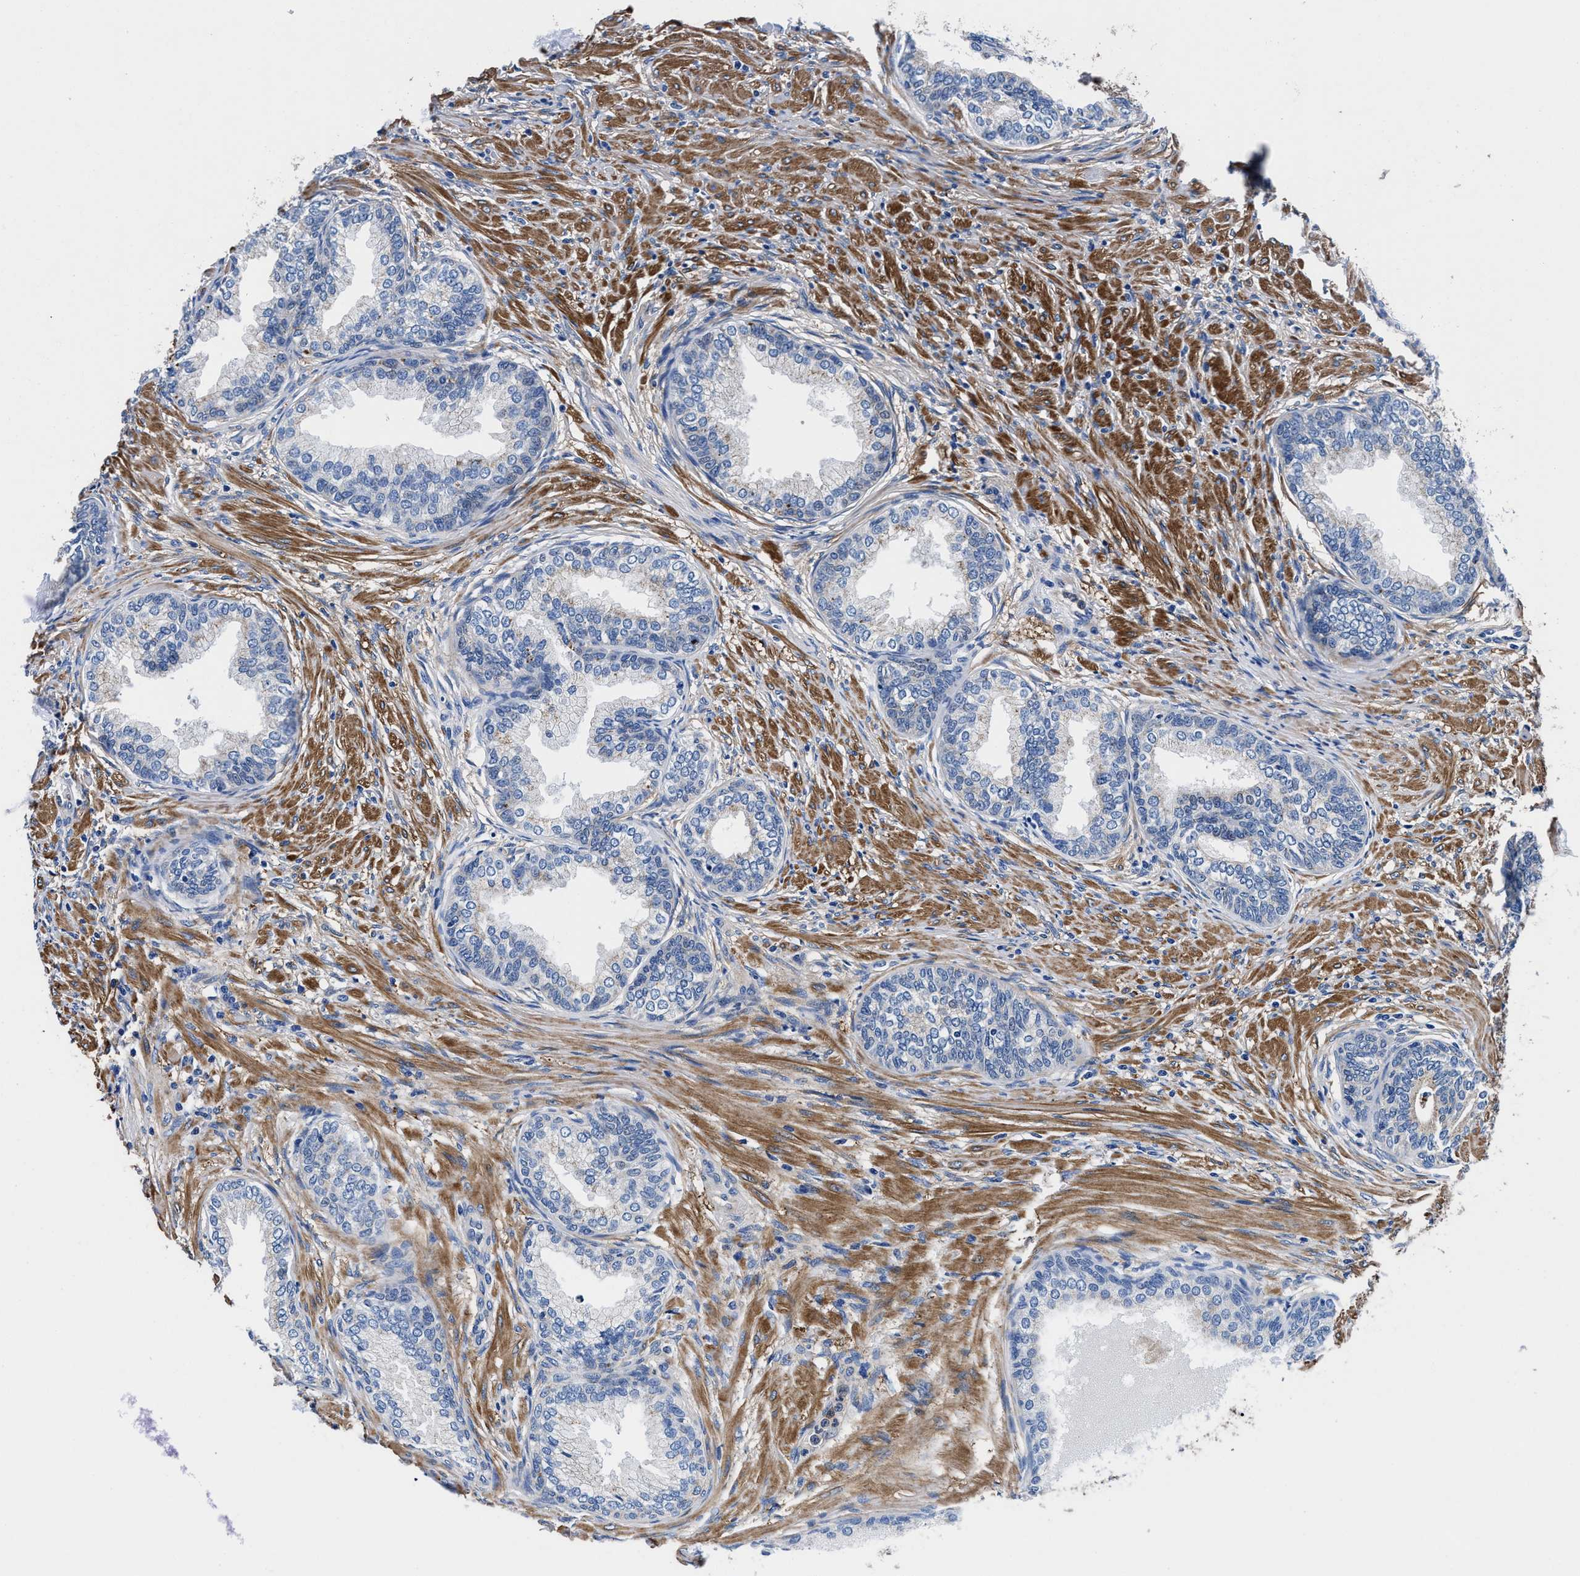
{"staining": {"intensity": "negative", "quantity": "none", "location": "none"}, "tissue": "prostate", "cell_type": "Glandular cells", "image_type": "normal", "snomed": [{"axis": "morphology", "description": "Normal tissue, NOS"}, {"axis": "topography", "description": "Prostate"}], "caption": "This micrograph is of unremarkable prostate stained with immunohistochemistry to label a protein in brown with the nuclei are counter-stained blue. There is no staining in glandular cells.", "gene": "NEU1", "patient": {"sex": "male", "age": 76}}